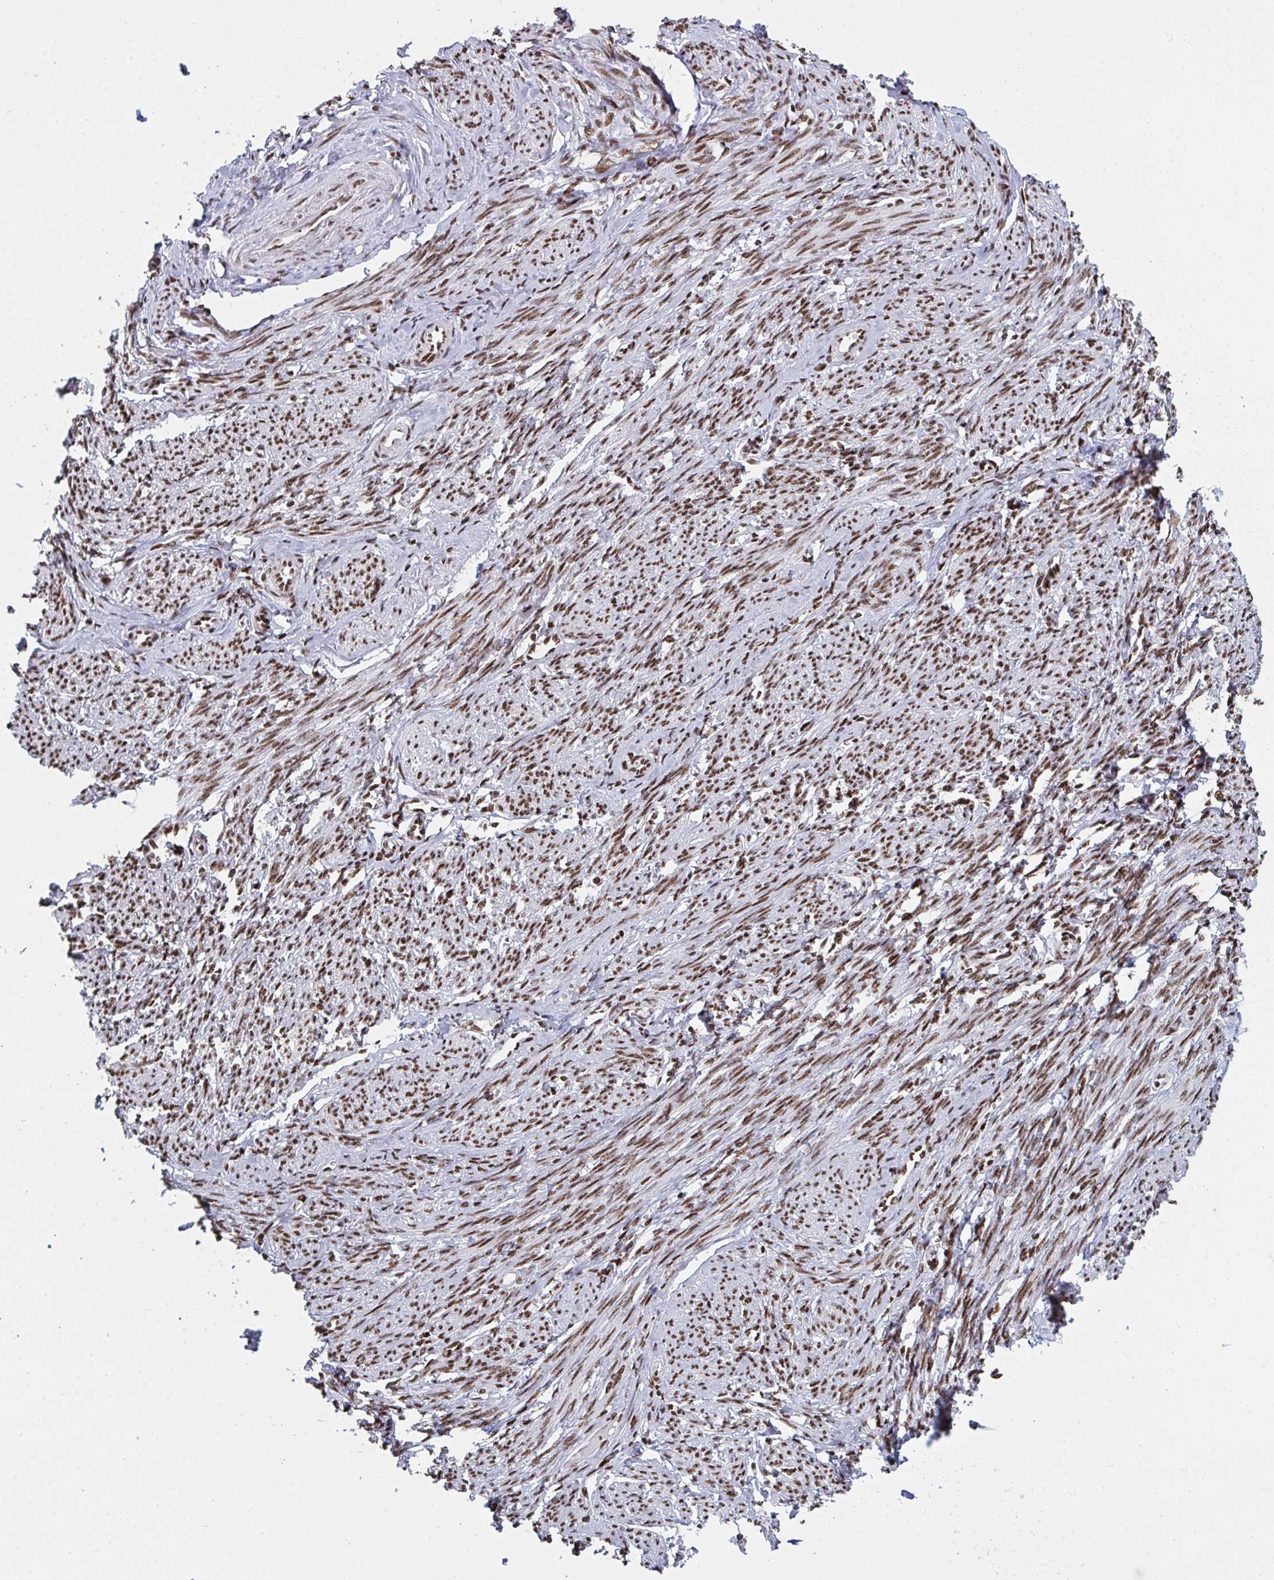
{"staining": {"intensity": "strong", "quantity": ">75%", "location": "nuclear"}, "tissue": "smooth muscle", "cell_type": "Smooth muscle cells", "image_type": "normal", "snomed": [{"axis": "morphology", "description": "Normal tissue, NOS"}, {"axis": "topography", "description": "Smooth muscle"}], "caption": "Immunohistochemistry photomicrograph of unremarkable smooth muscle: human smooth muscle stained using immunohistochemistry exhibits high levels of strong protein expression localized specifically in the nuclear of smooth muscle cells, appearing as a nuclear brown color.", "gene": "ZNF607", "patient": {"sex": "female", "age": 65}}